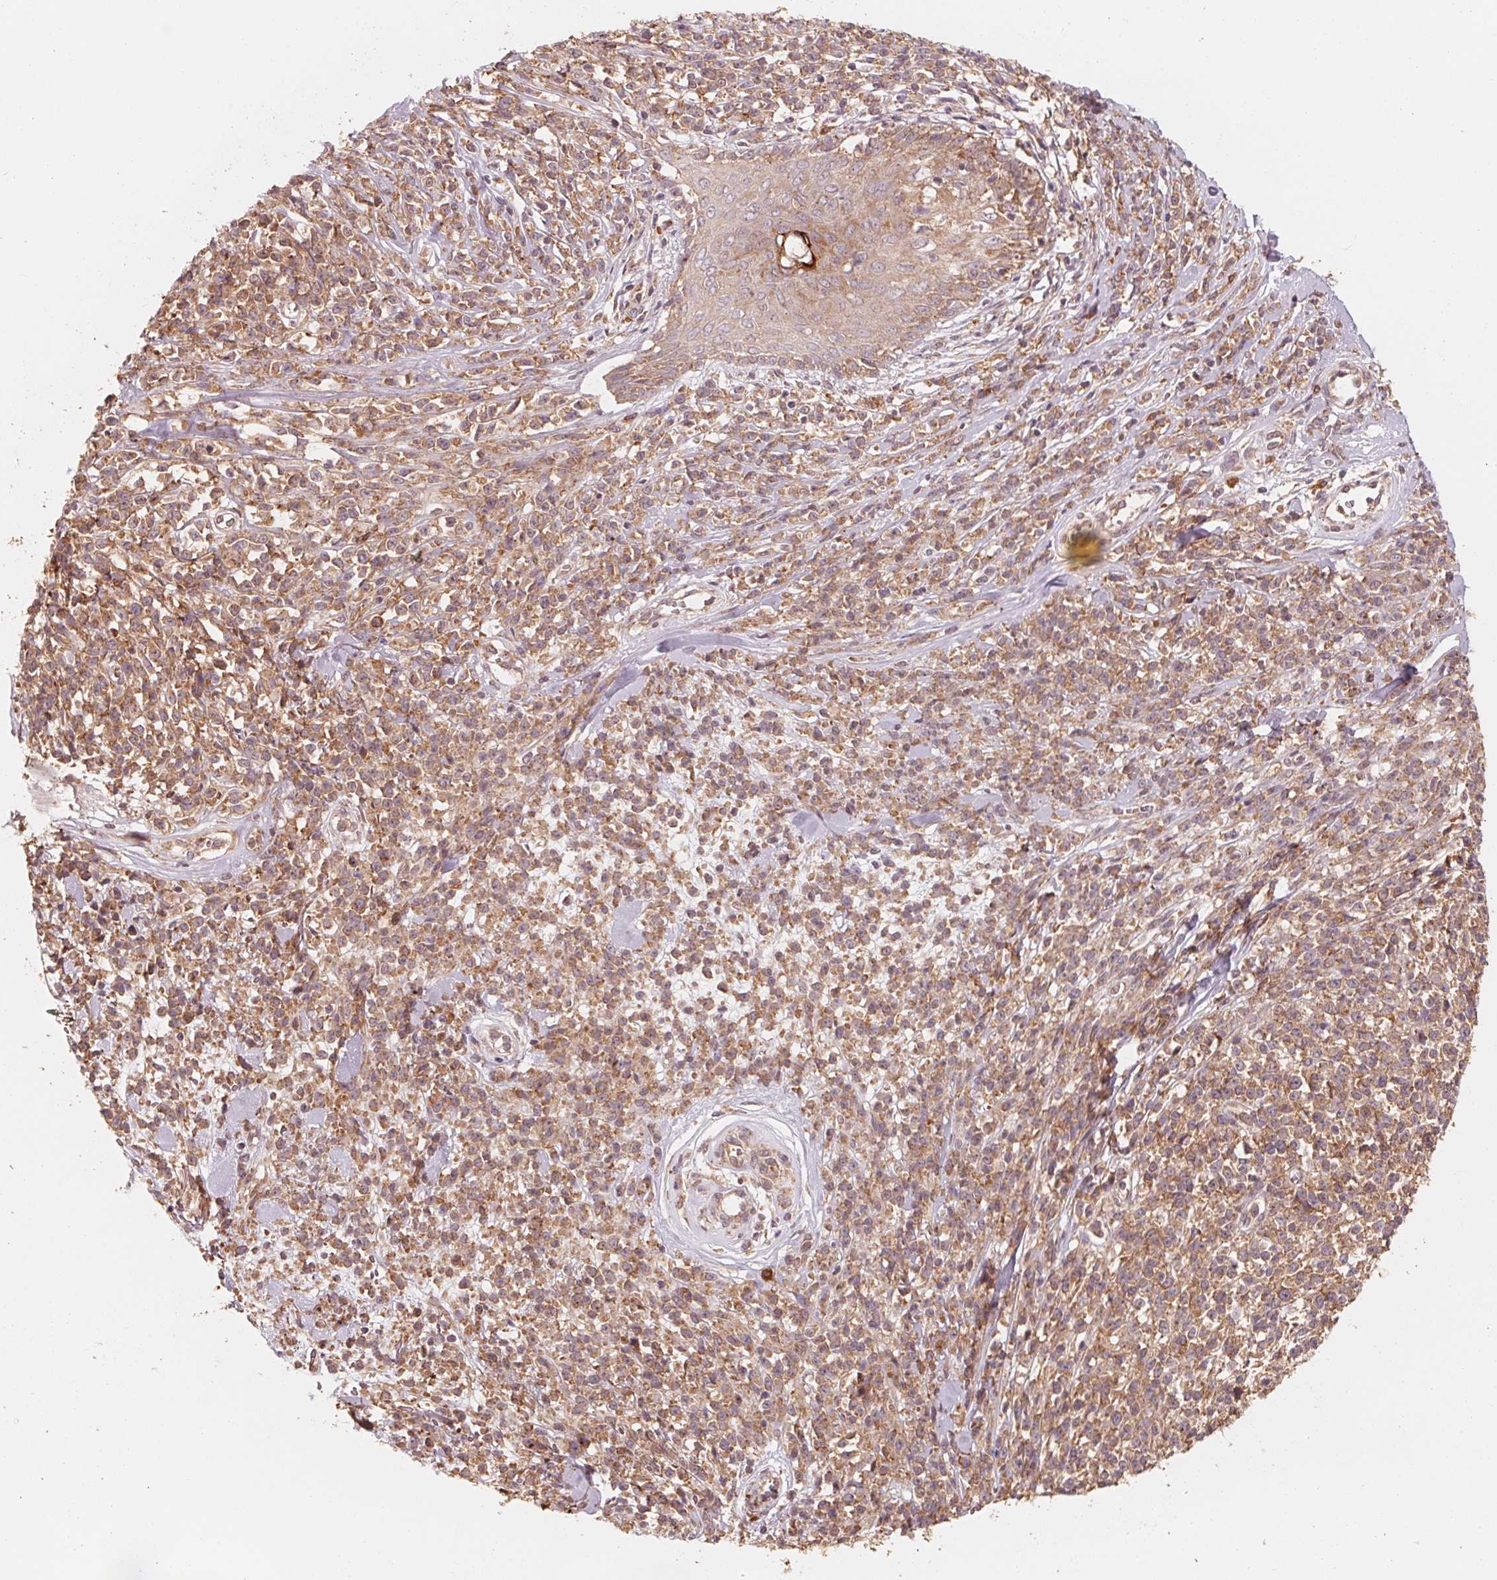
{"staining": {"intensity": "moderate", "quantity": ">75%", "location": "cytoplasmic/membranous"}, "tissue": "melanoma", "cell_type": "Tumor cells", "image_type": "cancer", "snomed": [{"axis": "morphology", "description": "Malignant melanoma, NOS"}, {"axis": "topography", "description": "Skin"}, {"axis": "topography", "description": "Skin of trunk"}], "caption": "Protein staining of malignant melanoma tissue reveals moderate cytoplasmic/membranous expression in approximately >75% of tumor cells.", "gene": "GIGYF2", "patient": {"sex": "male", "age": 74}}